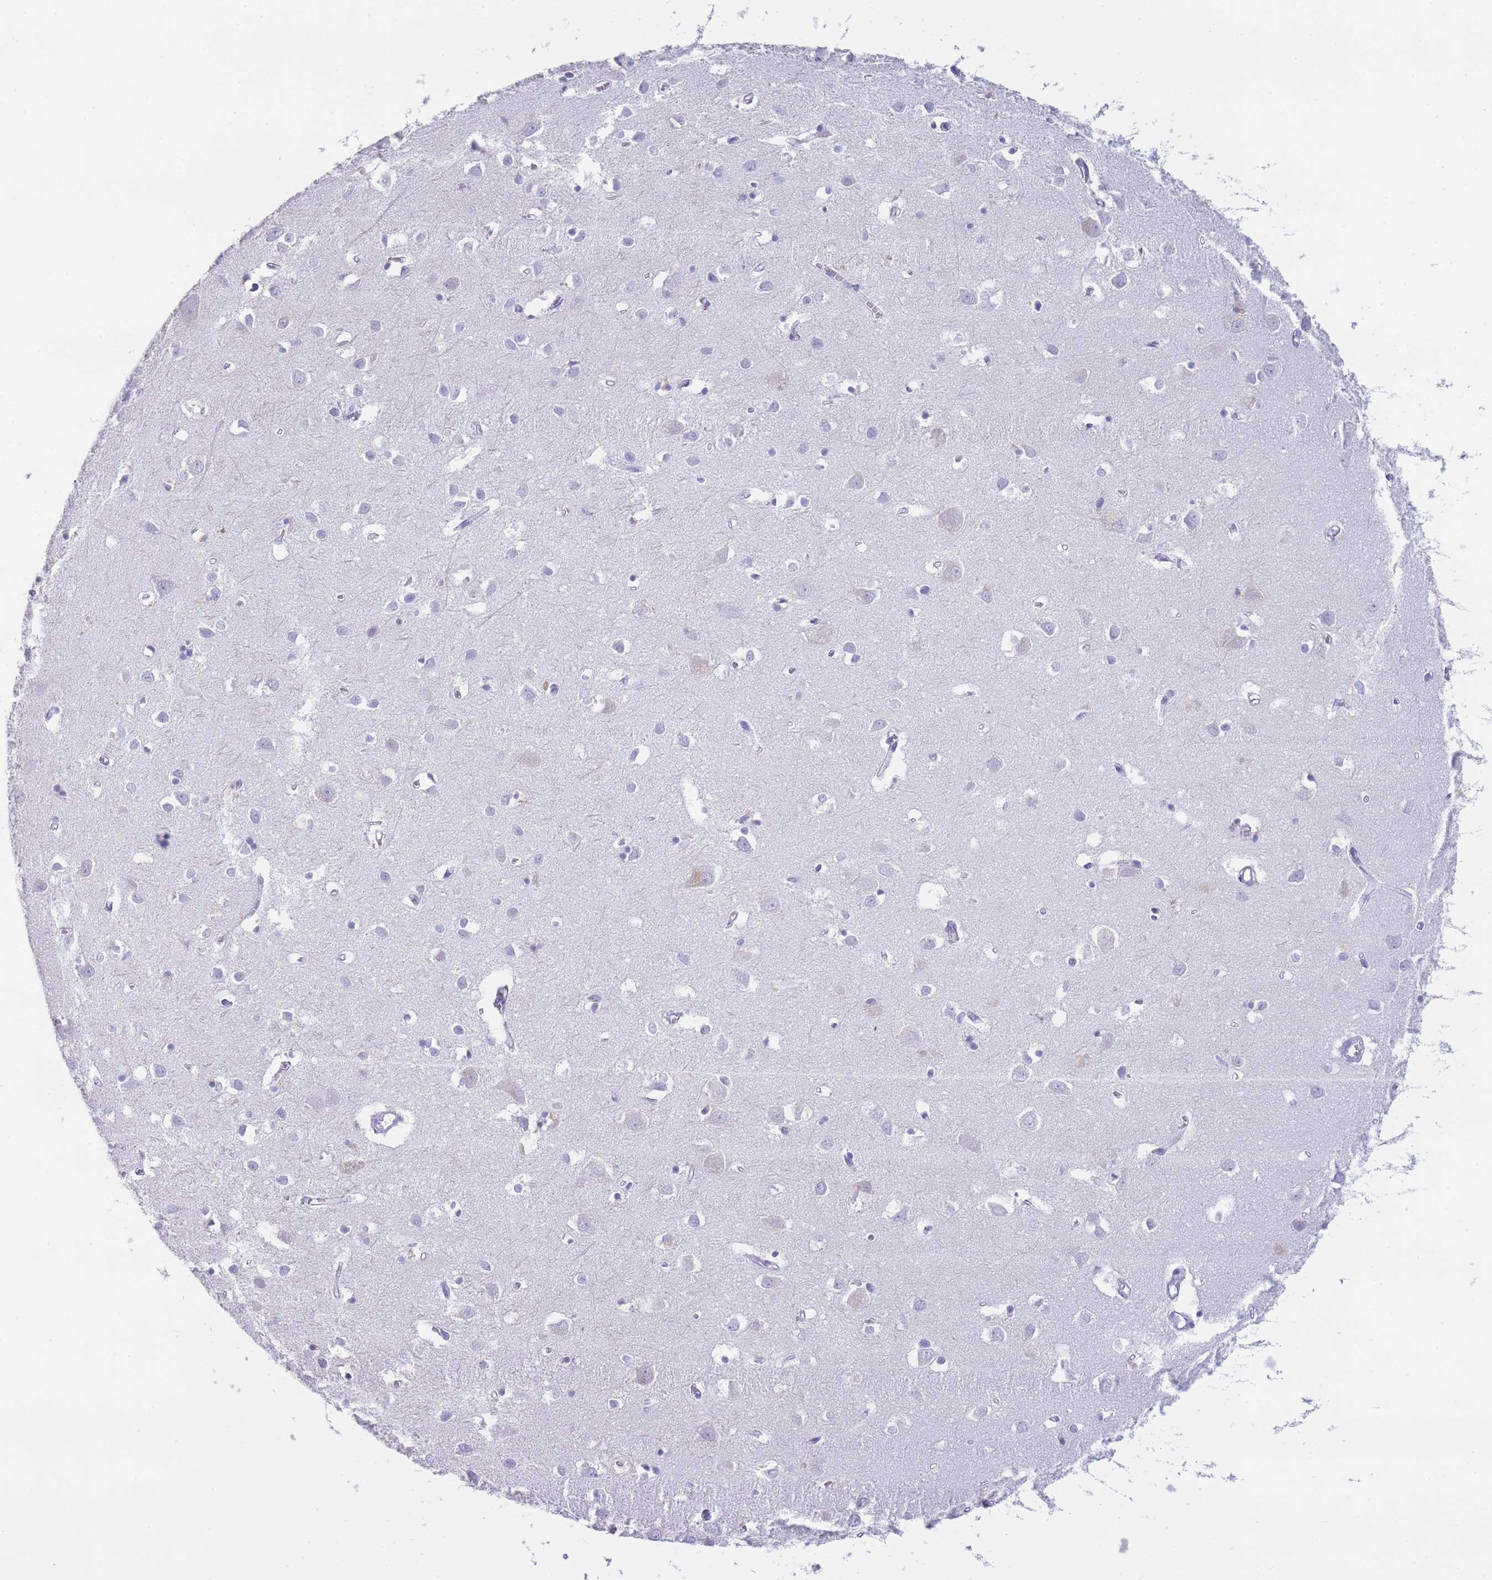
{"staining": {"intensity": "negative", "quantity": "none", "location": "none"}, "tissue": "cerebral cortex", "cell_type": "Endothelial cells", "image_type": "normal", "snomed": [{"axis": "morphology", "description": "Normal tissue, NOS"}, {"axis": "topography", "description": "Cerebral cortex"}], "caption": "DAB immunohistochemical staining of normal human cerebral cortex shows no significant staining in endothelial cells.", "gene": "GAA", "patient": {"sex": "female", "age": 64}}